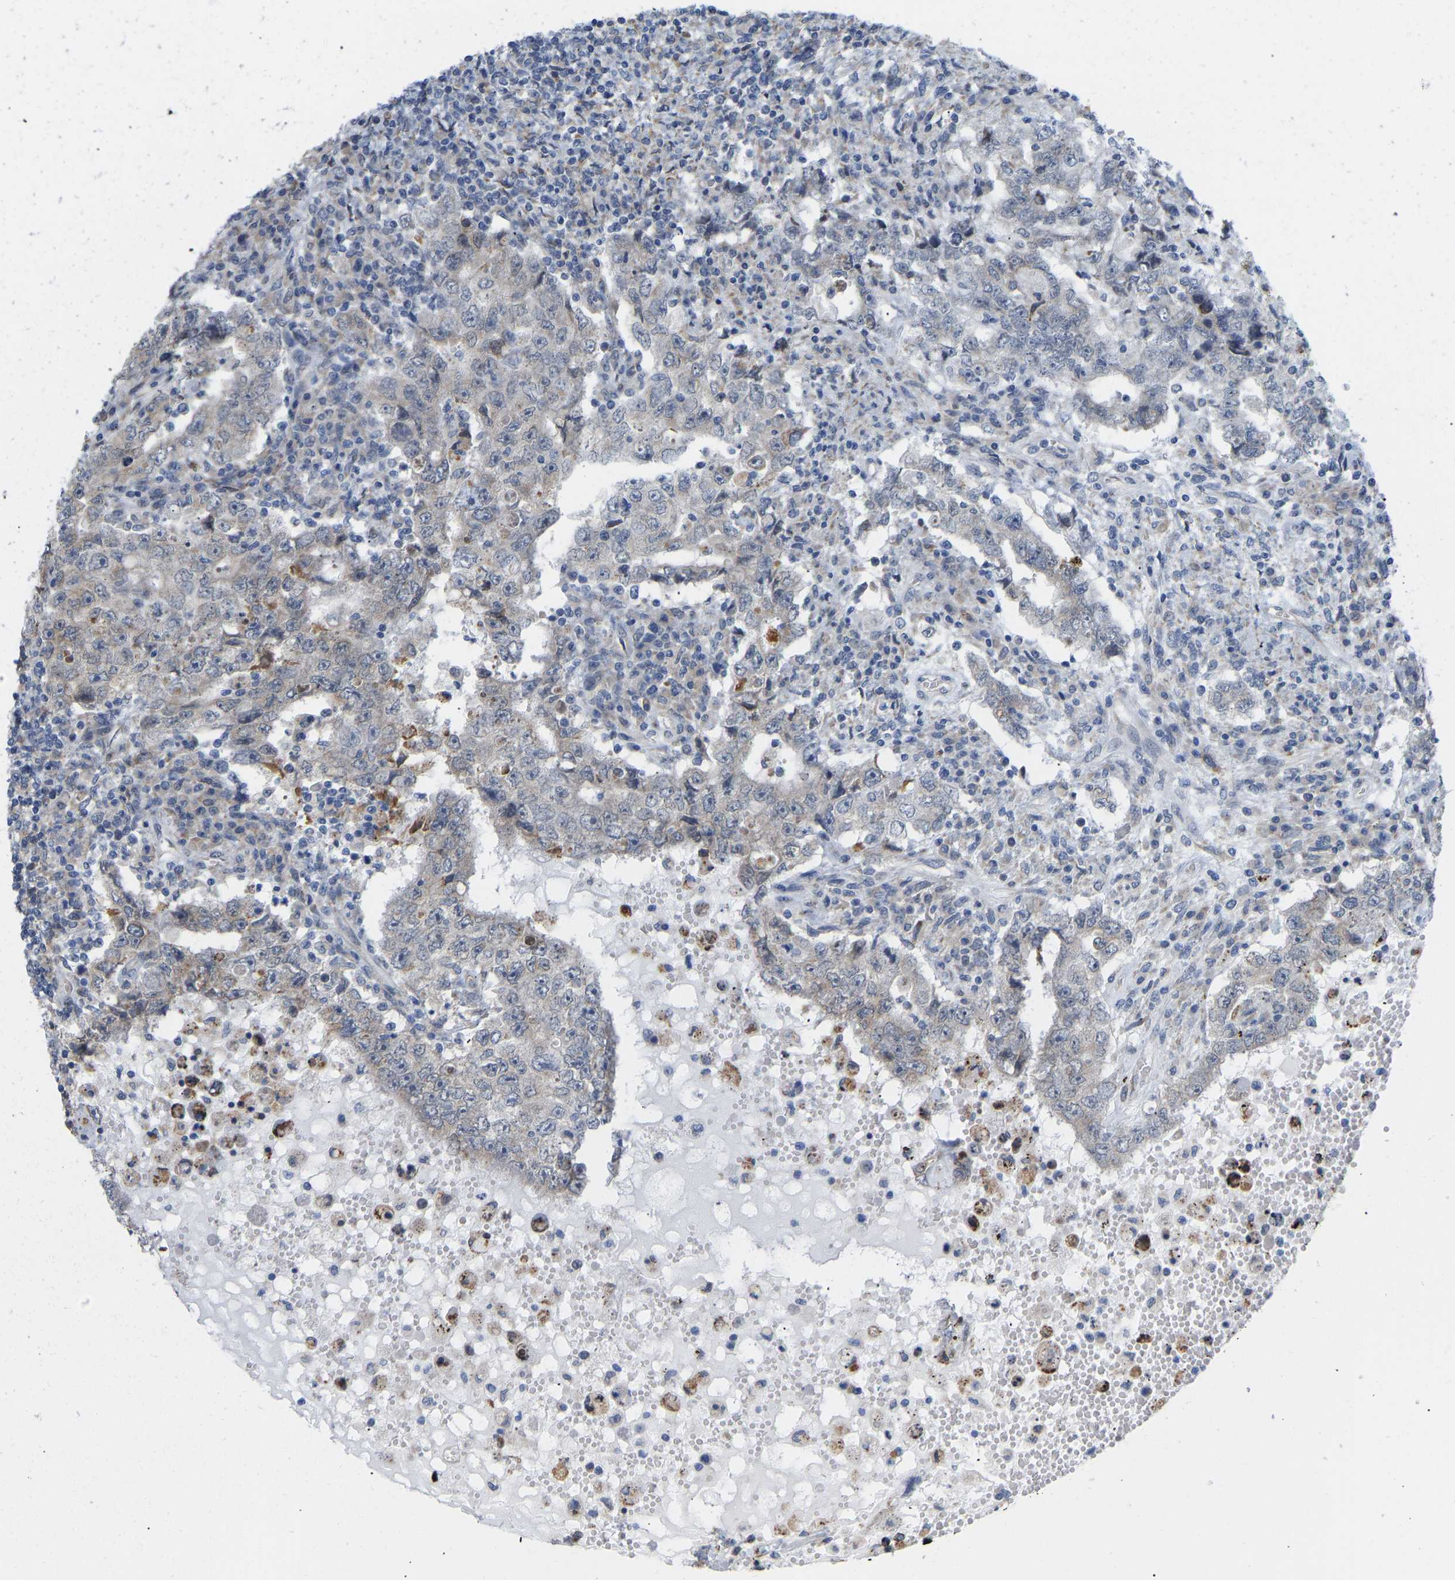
{"staining": {"intensity": "negative", "quantity": "none", "location": "none"}, "tissue": "testis cancer", "cell_type": "Tumor cells", "image_type": "cancer", "snomed": [{"axis": "morphology", "description": "Carcinoma, Embryonal, NOS"}, {"axis": "topography", "description": "Testis"}], "caption": "Image shows no significant protein positivity in tumor cells of testis embryonal carcinoma. Brightfield microscopy of immunohistochemistry (IHC) stained with DAB (3,3'-diaminobenzidine) (brown) and hematoxylin (blue), captured at high magnification.", "gene": "BEND3", "patient": {"sex": "male", "age": 26}}